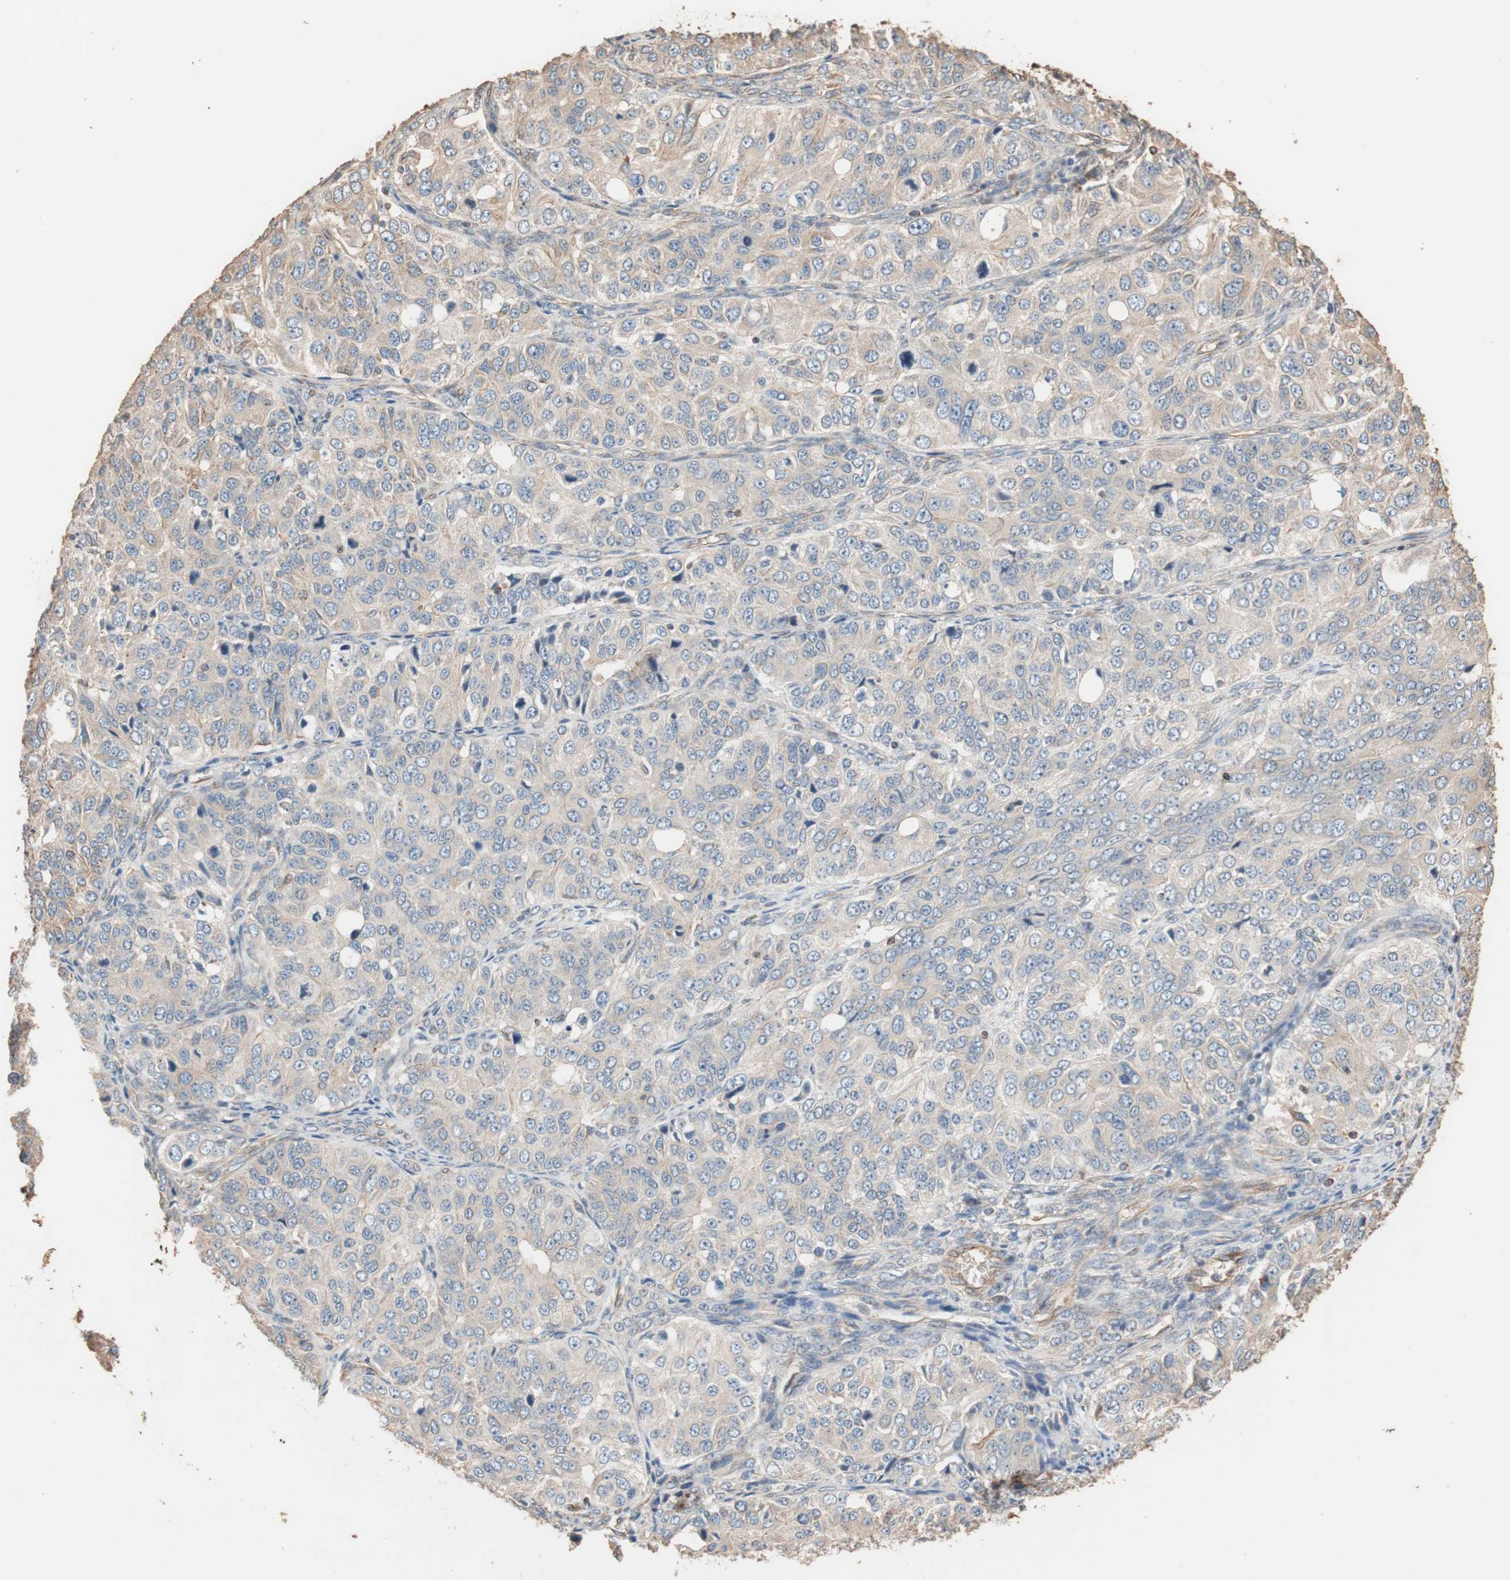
{"staining": {"intensity": "weak", "quantity": "25%-75%", "location": "cytoplasmic/membranous"}, "tissue": "ovarian cancer", "cell_type": "Tumor cells", "image_type": "cancer", "snomed": [{"axis": "morphology", "description": "Carcinoma, endometroid"}, {"axis": "topography", "description": "Ovary"}], "caption": "Immunohistochemistry staining of ovarian cancer (endometroid carcinoma), which reveals low levels of weak cytoplasmic/membranous expression in approximately 25%-75% of tumor cells indicating weak cytoplasmic/membranous protein staining. The staining was performed using DAB (3,3'-diaminobenzidine) (brown) for protein detection and nuclei were counterstained in hematoxylin (blue).", "gene": "TUBB", "patient": {"sex": "female", "age": 51}}